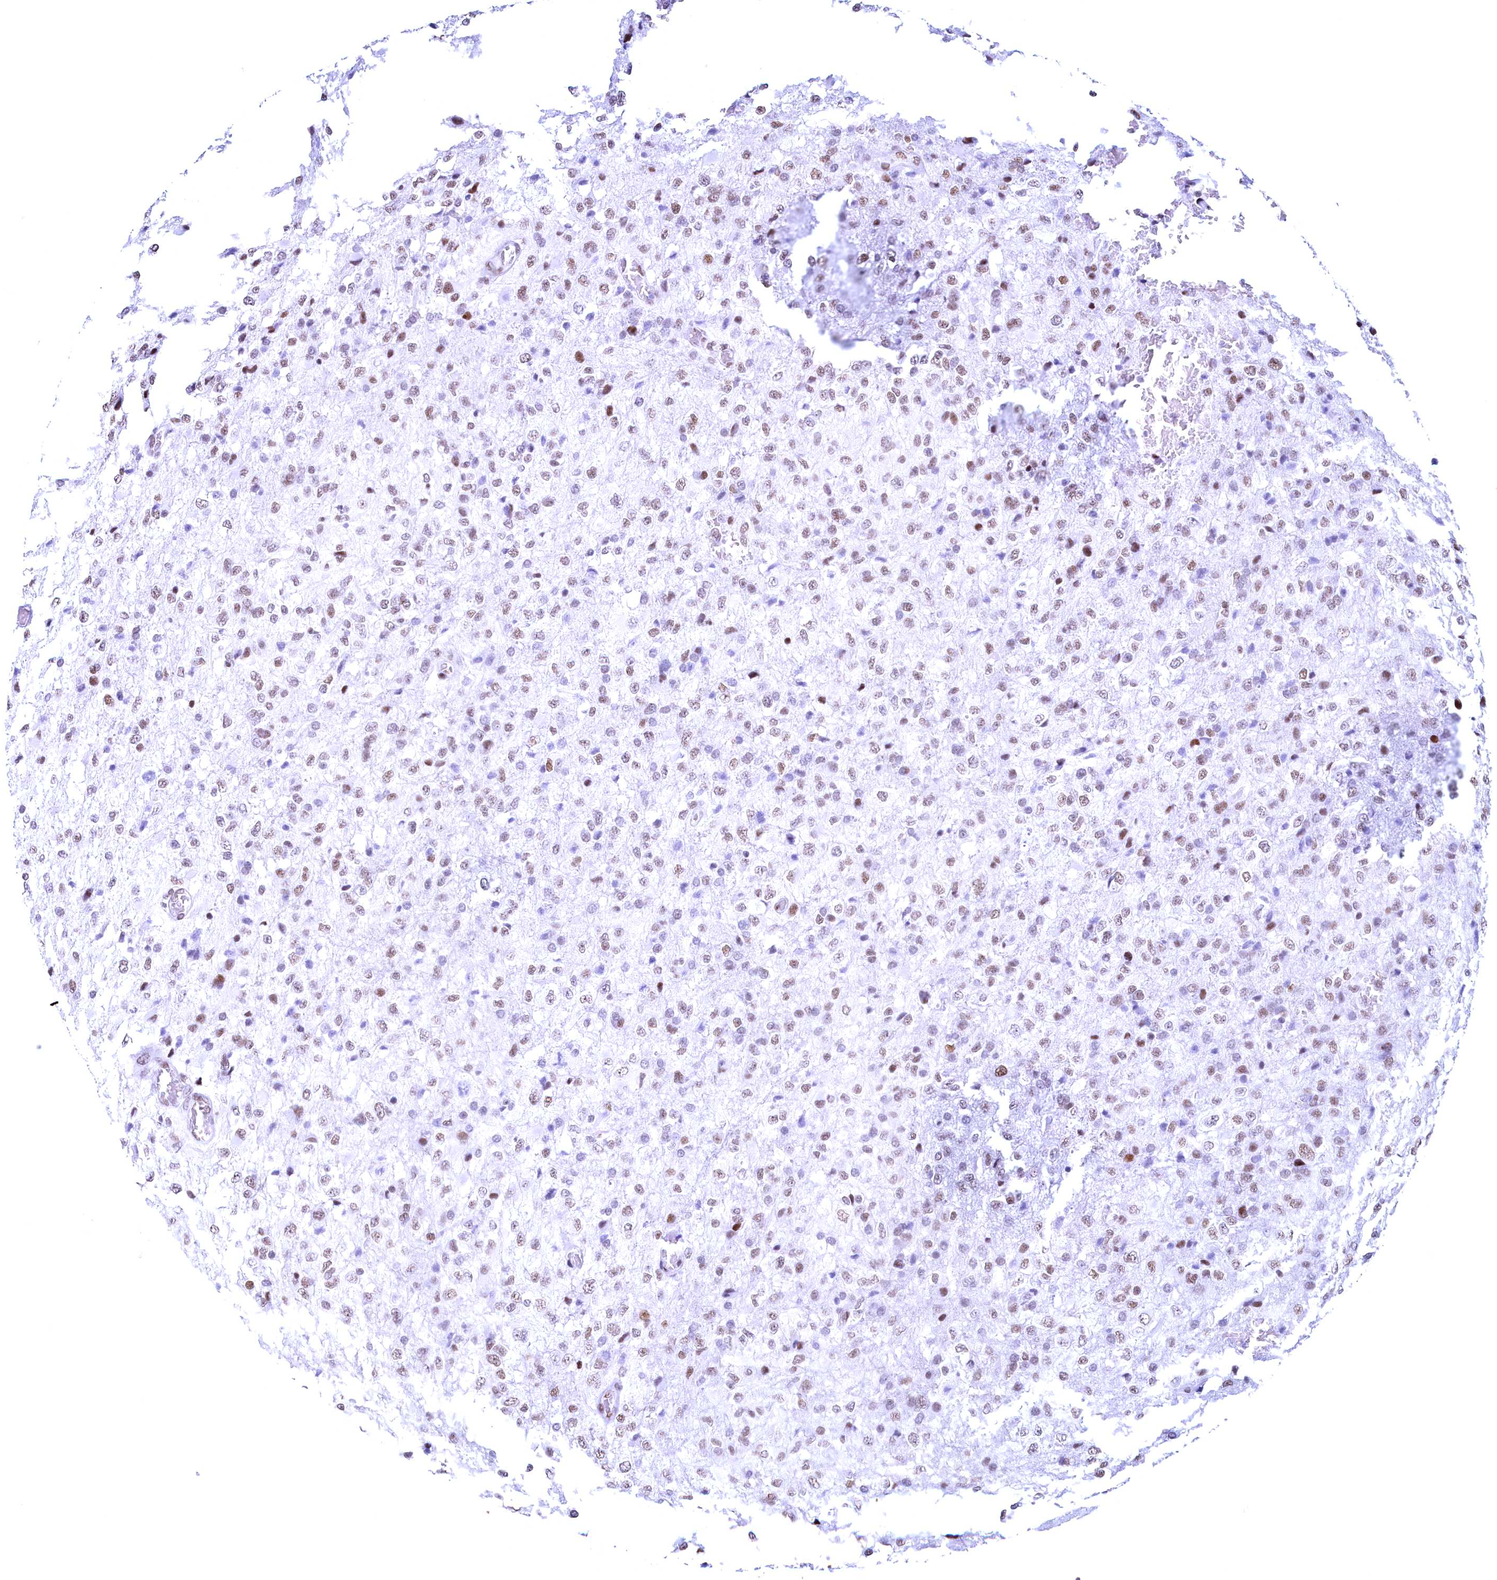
{"staining": {"intensity": "moderate", "quantity": "25%-75%", "location": "nuclear"}, "tissue": "glioma", "cell_type": "Tumor cells", "image_type": "cancer", "snomed": [{"axis": "morphology", "description": "Glioma, malignant, High grade"}, {"axis": "topography", "description": "Brain"}], "caption": "Immunohistochemical staining of malignant glioma (high-grade) exhibits medium levels of moderate nuclear protein positivity in approximately 25%-75% of tumor cells.", "gene": "CDC26", "patient": {"sex": "female", "age": 74}}